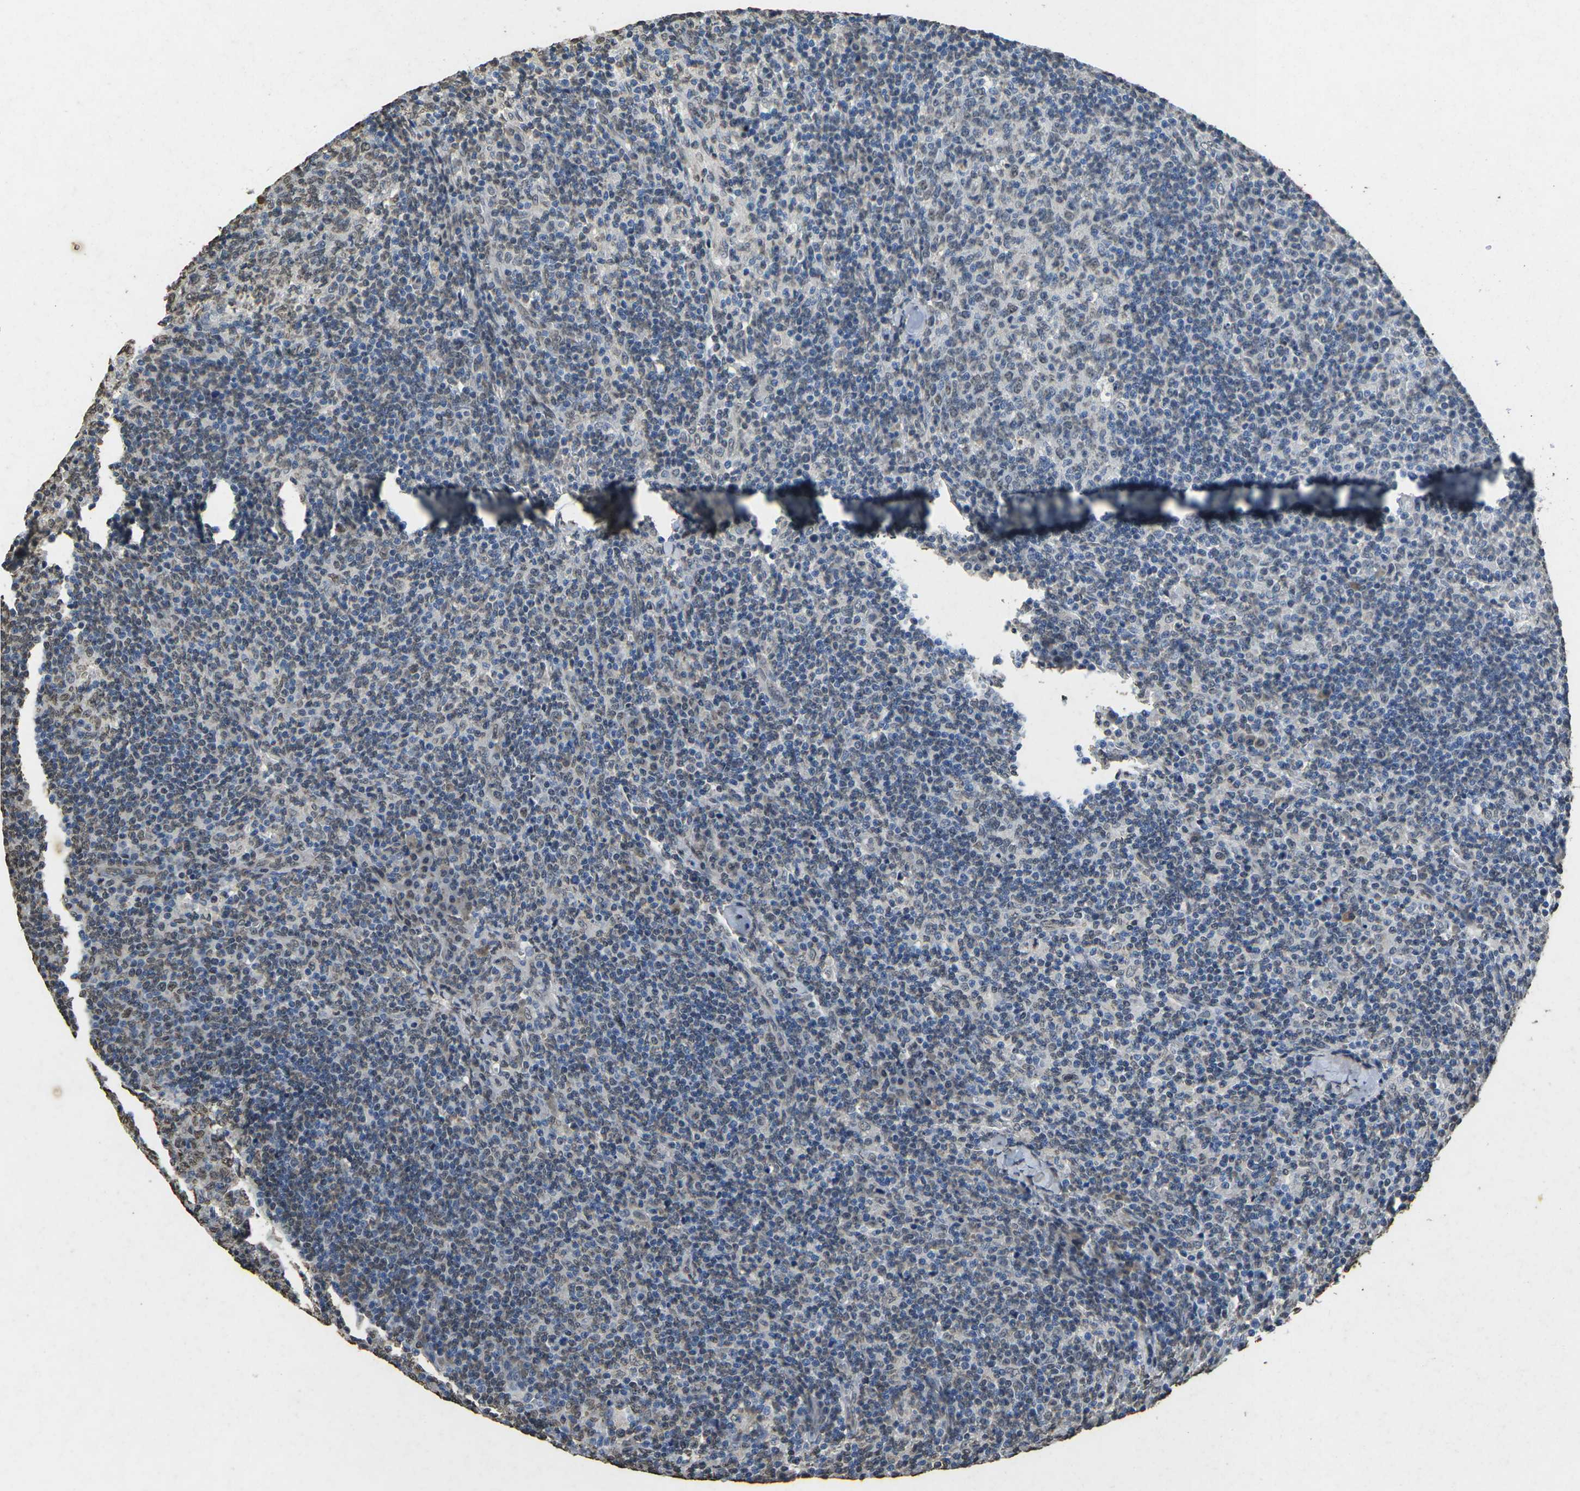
{"staining": {"intensity": "weak", "quantity": "<25%", "location": "cytoplasmic/membranous"}, "tissue": "lymph node", "cell_type": "Germinal center cells", "image_type": "normal", "snomed": [{"axis": "morphology", "description": "Normal tissue, NOS"}, {"axis": "morphology", "description": "Inflammation, NOS"}, {"axis": "topography", "description": "Lymph node"}], "caption": "Immunohistochemical staining of normal lymph node exhibits no significant positivity in germinal center cells.", "gene": "SCNN1B", "patient": {"sex": "male", "age": 55}}